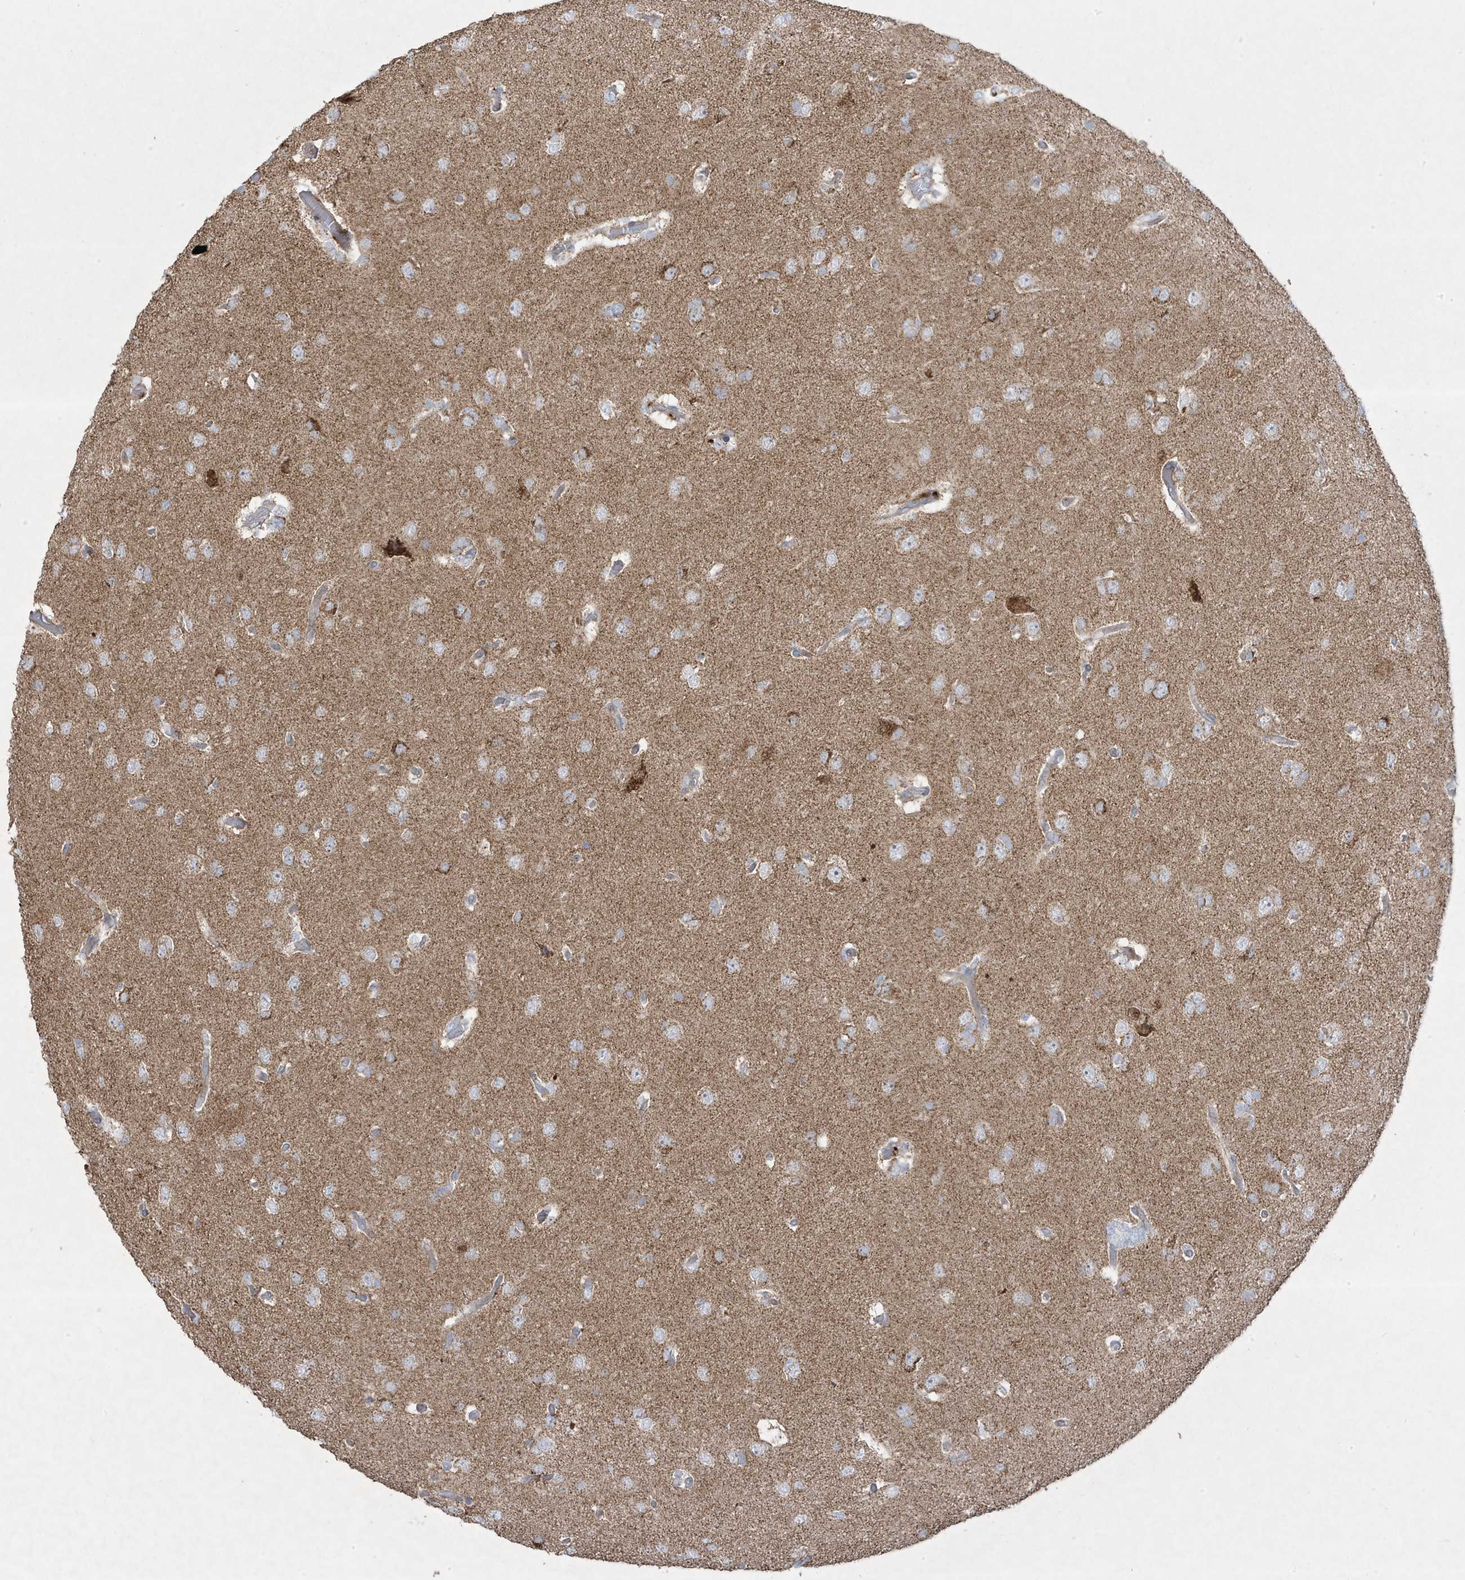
{"staining": {"intensity": "weak", "quantity": "<25%", "location": "cytoplasmic/membranous"}, "tissue": "glioma", "cell_type": "Tumor cells", "image_type": "cancer", "snomed": [{"axis": "morphology", "description": "Glioma, malignant, High grade"}, {"axis": "topography", "description": "Brain"}], "caption": "An immunohistochemistry micrograph of malignant glioma (high-grade) is shown. There is no staining in tumor cells of malignant glioma (high-grade).", "gene": "ADAMTSL3", "patient": {"sex": "female", "age": 59}}